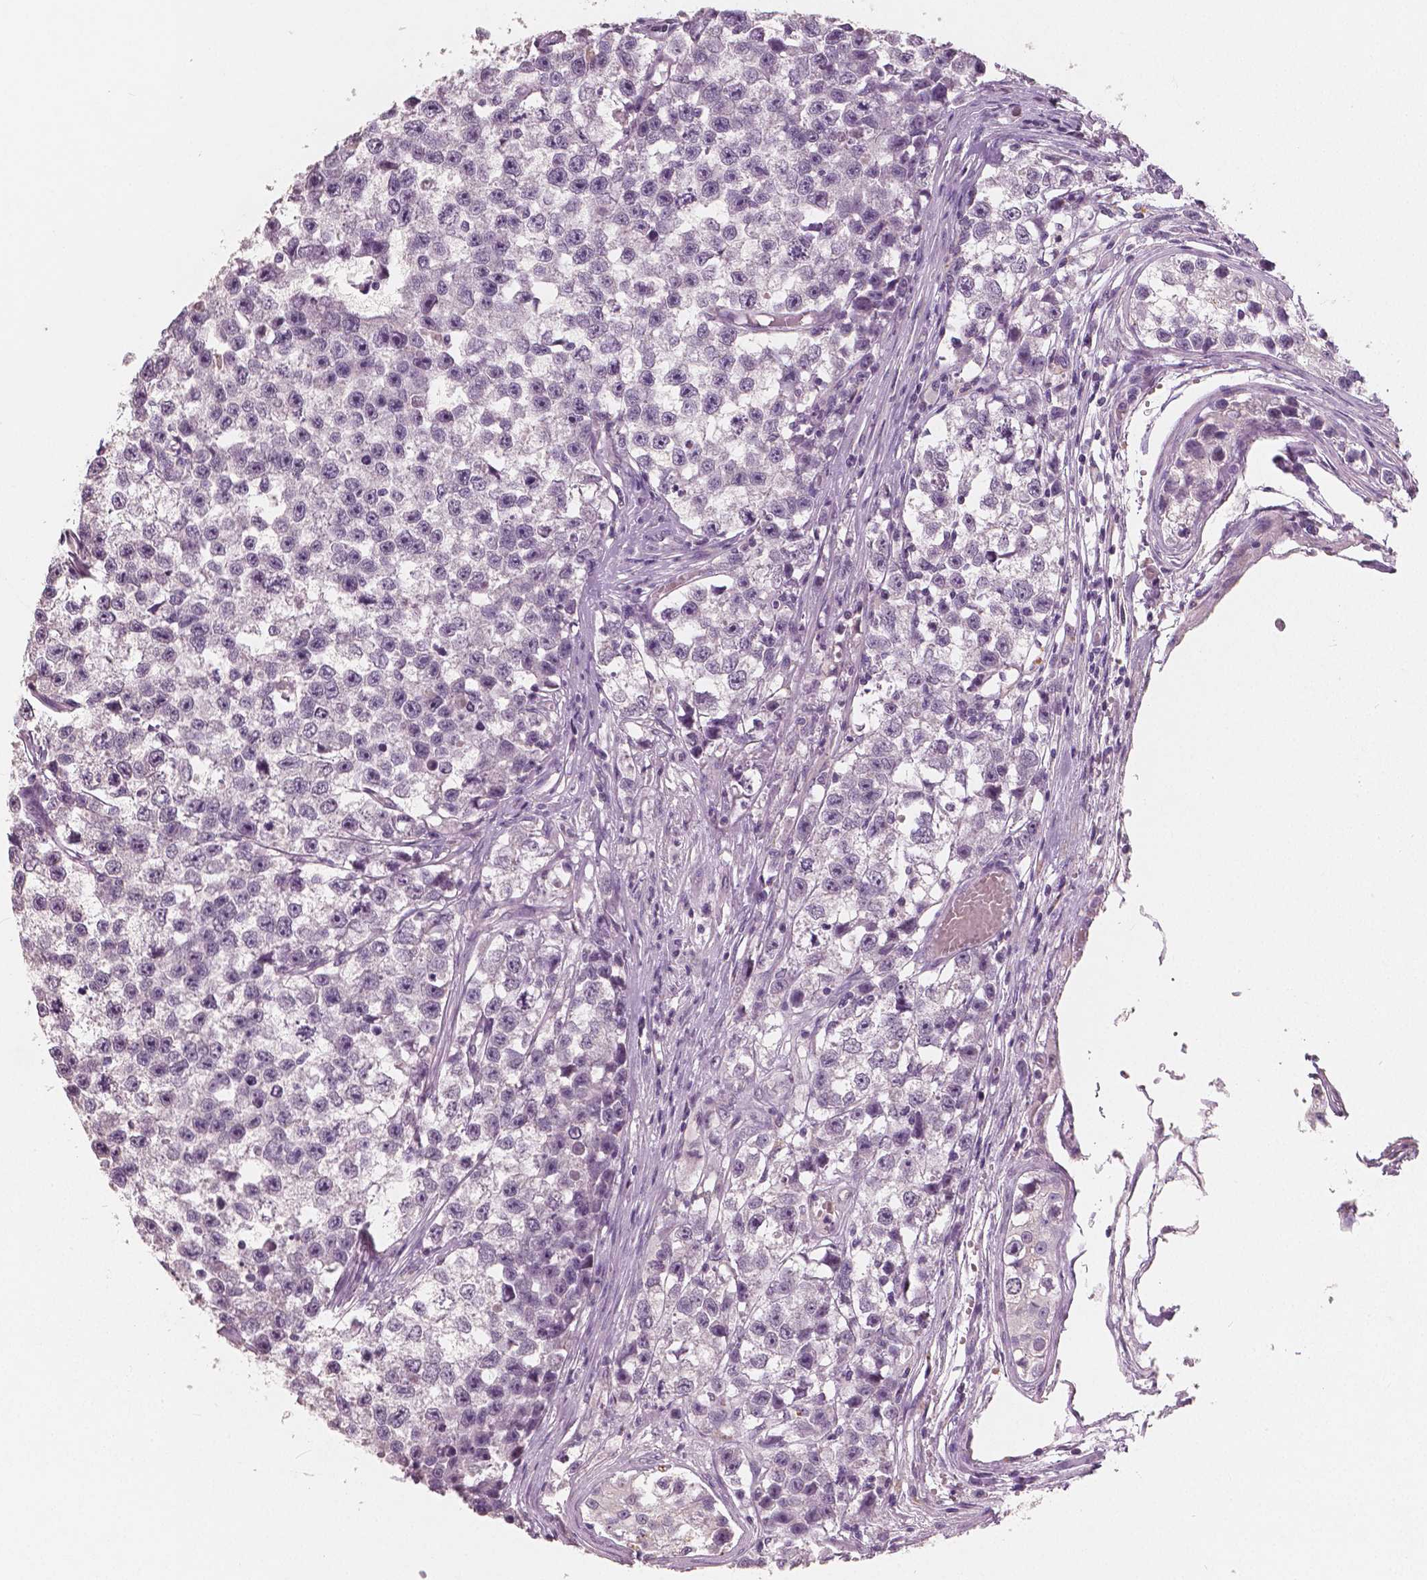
{"staining": {"intensity": "negative", "quantity": "none", "location": "none"}, "tissue": "testis cancer", "cell_type": "Tumor cells", "image_type": "cancer", "snomed": [{"axis": "morphology", "description": "Seminoma, NOS"}, {"axis": "topography", "description": "Testis"}], "caption": "High magnification brightfield microscopy of seminoma (testis) stained with DAB (3,3'-diaminobenzidine) (brown) and counterstained with hematoxylin (blue): tumor cells show no significant expression.", "gene": "RNASE7", "patient": {"sex": "male", "age": 26}}